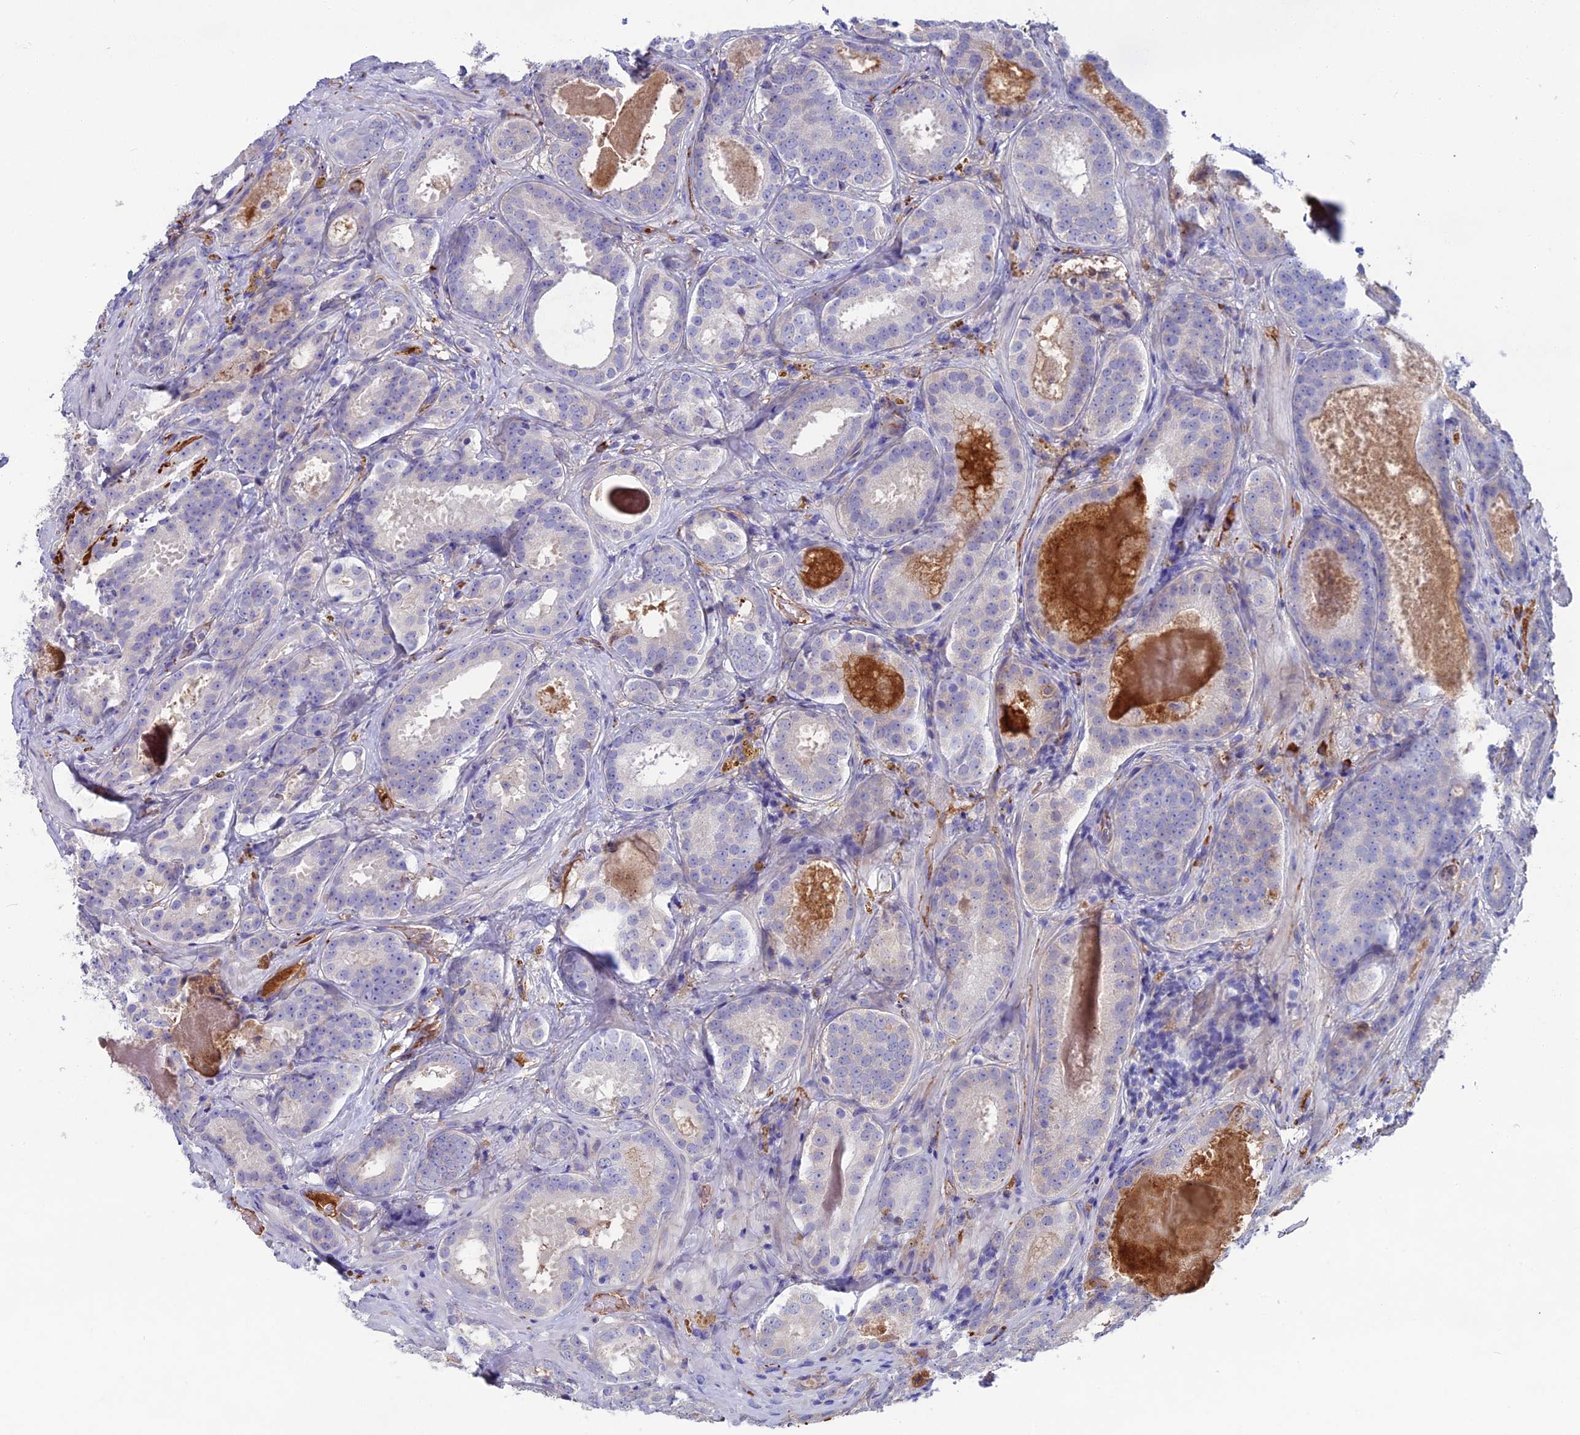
{"staining": {"intensity": "negative", "quantity": "none", "location": "none"}, "tissue": "prostate cancer", "cell_type": "Tumor cells", "image_type": "cancer", "snomed": [{"axis": "morphology", "description": "Adenocarcinoma, High grade"}, {"axis": "topography", "description": "Prostate"}], "caption": "Tumor cells are negative for brown protein staining in prostate adenocarcinoma (high-grade). (DAB immunohistochemistry with hematoxylin counter stain).", "gene": "SNAP91", "patient": {"sex": "male", "age": 57}}